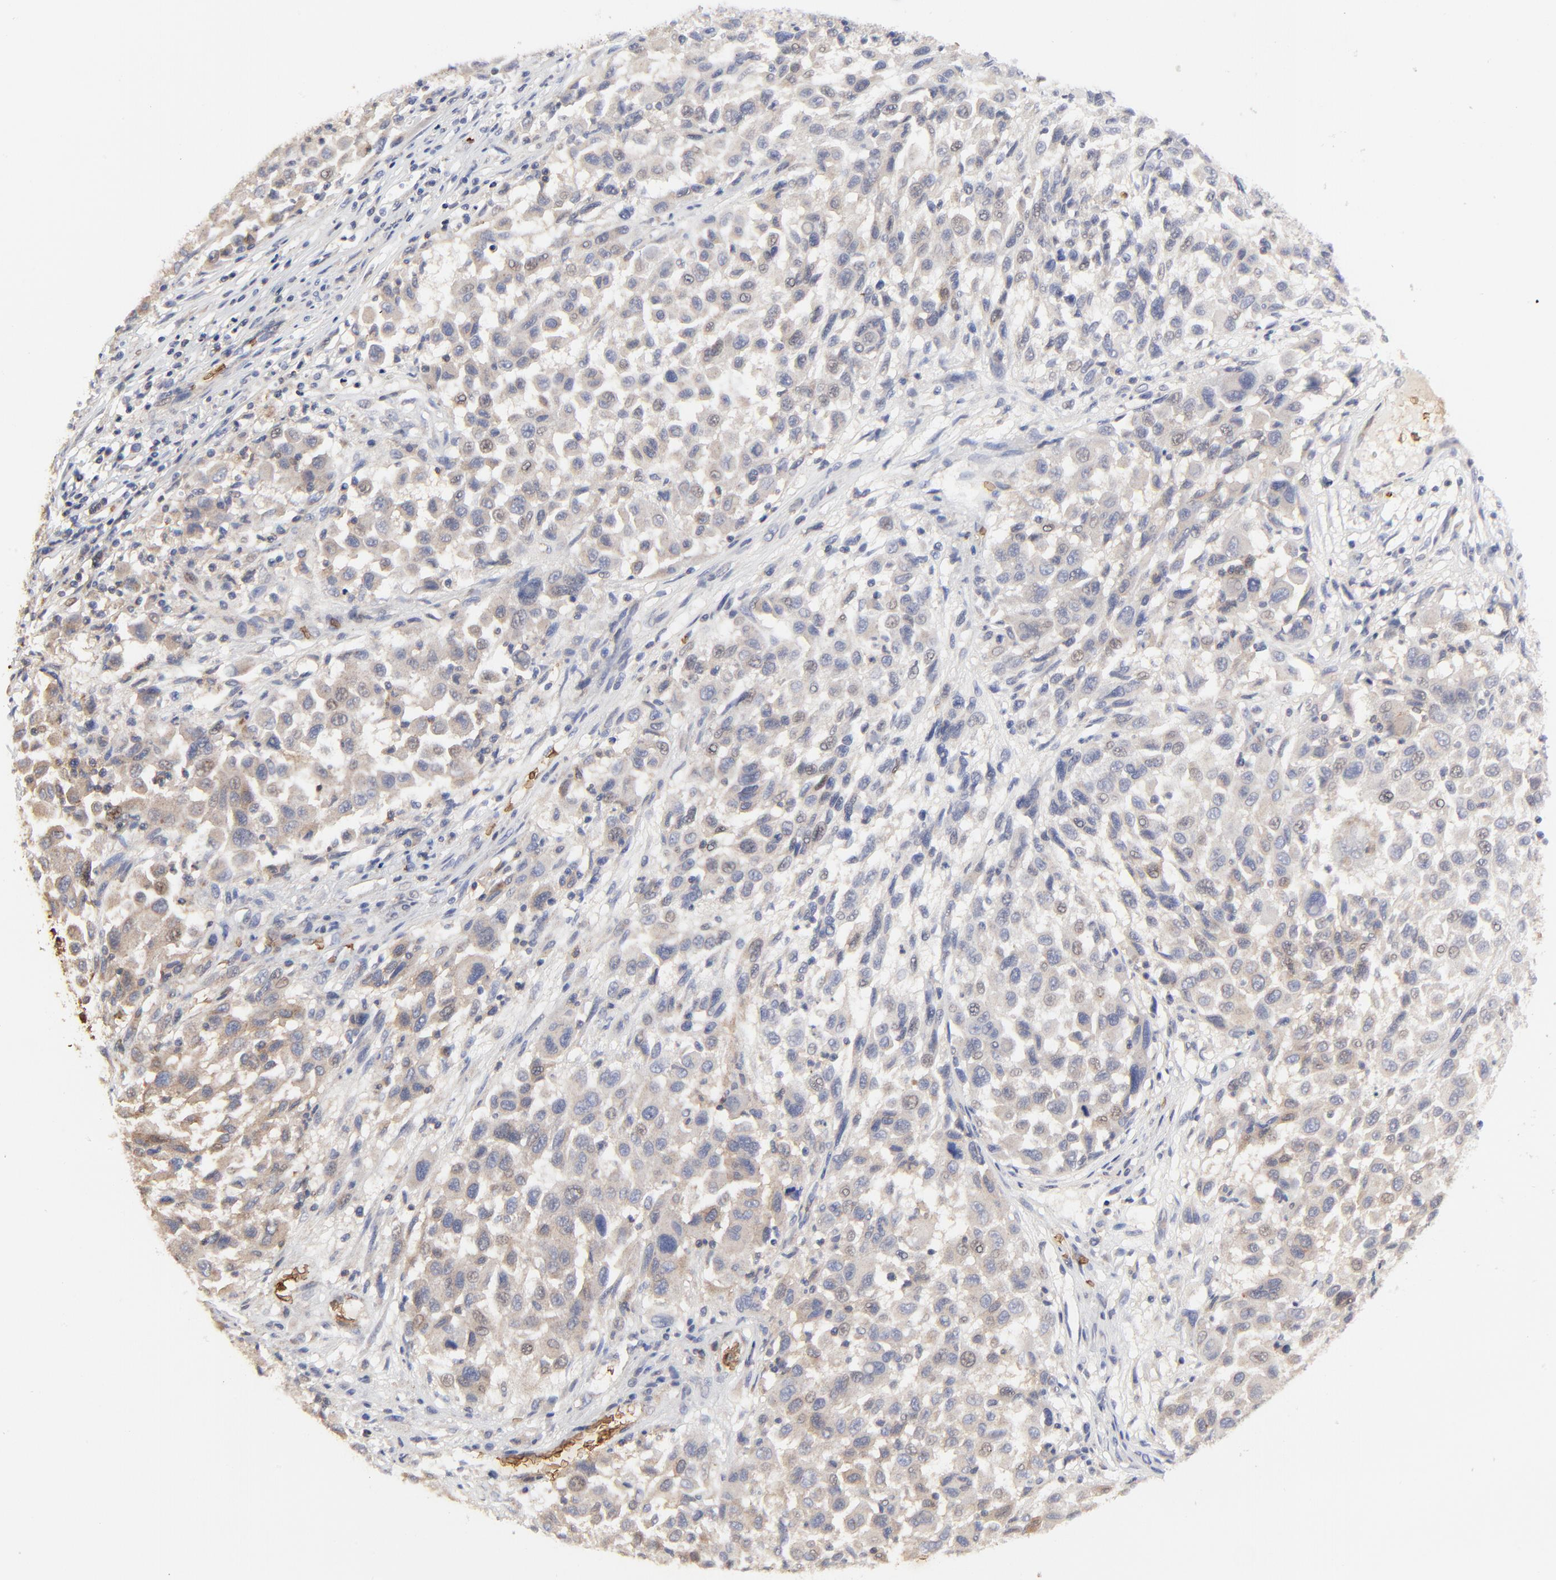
{"staining": {"intensity": "weak", "quantity": "25%-75%", "location": "cytoplasmic/membranous"}, "tissue": "melanoma", "cell_type": "Tumor cells", "image_type": "cancer", "snomed": [{"axis": "morphology", "description": "Malignant melanoma, Metastatic site"}, {"axis": "topography", "description": "Lymph node"}], "caption": "Melanoma was stained to show a protein in brown. There is low levels of weak cytoplasmic/membranous positivity in about 25%-75% of tumor cells.", "gene": "PAG1", "patient": {"sex": "male", "age": 61}}